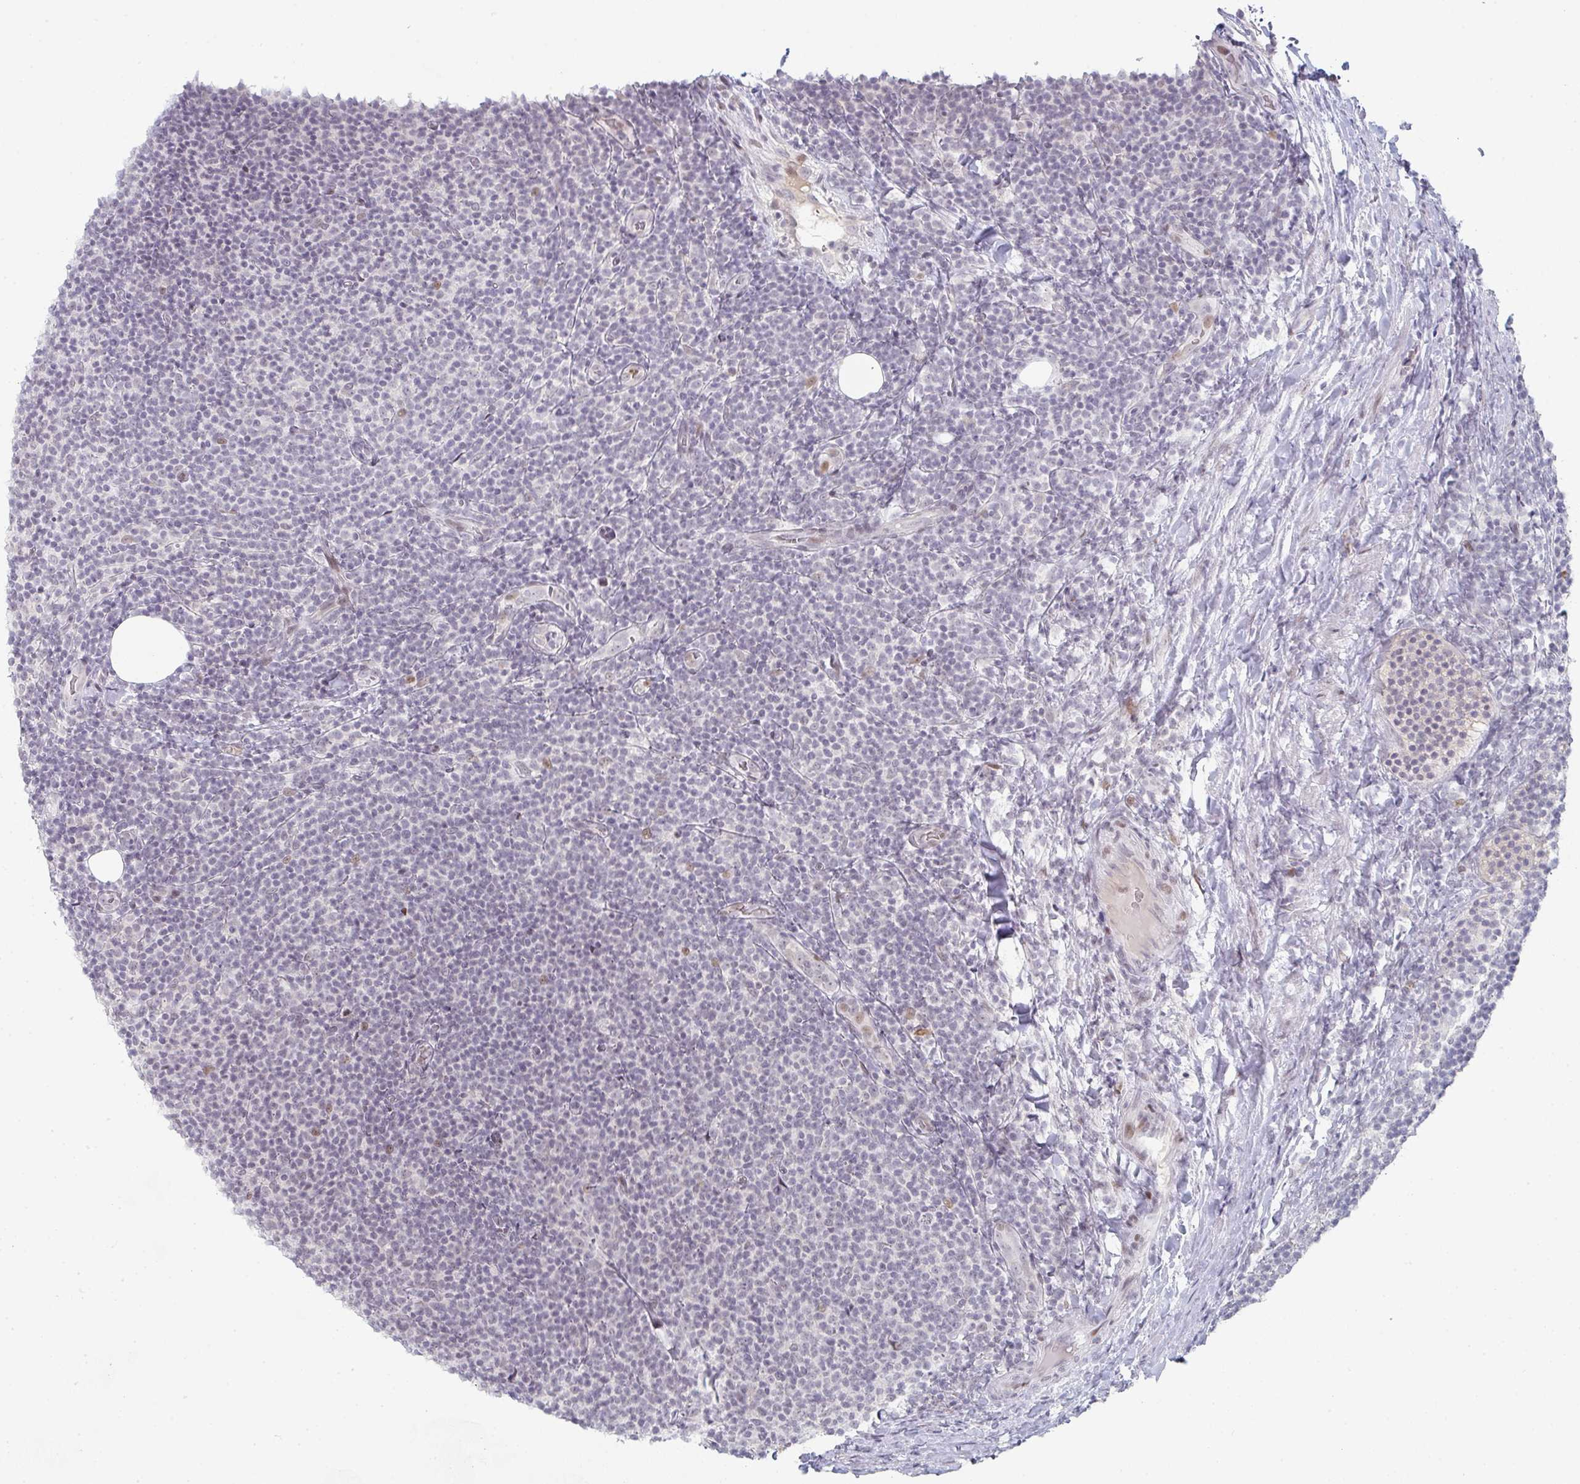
{"staining": {"intensity": "negative", "quantity": "none", "location": "none"}, "tissue": "lymphoma", "cell_type": "Tumor cells", "image_type": "cancer", "snomed": [{"axis": "morphology", "description": "Malignant lymphoma, non-Hodgkin's type, Low grade"}, {"axis": "topography", "description": "Lymph node"}], "caption": "This is a micrograph of immunohistochemistry staining of low-grade malignant lymphoma, non-Hodgkin's type, which shows no expression in tumor cells.", "gene": "LIN54", "patient": {"sex": "male", "age": 66}}